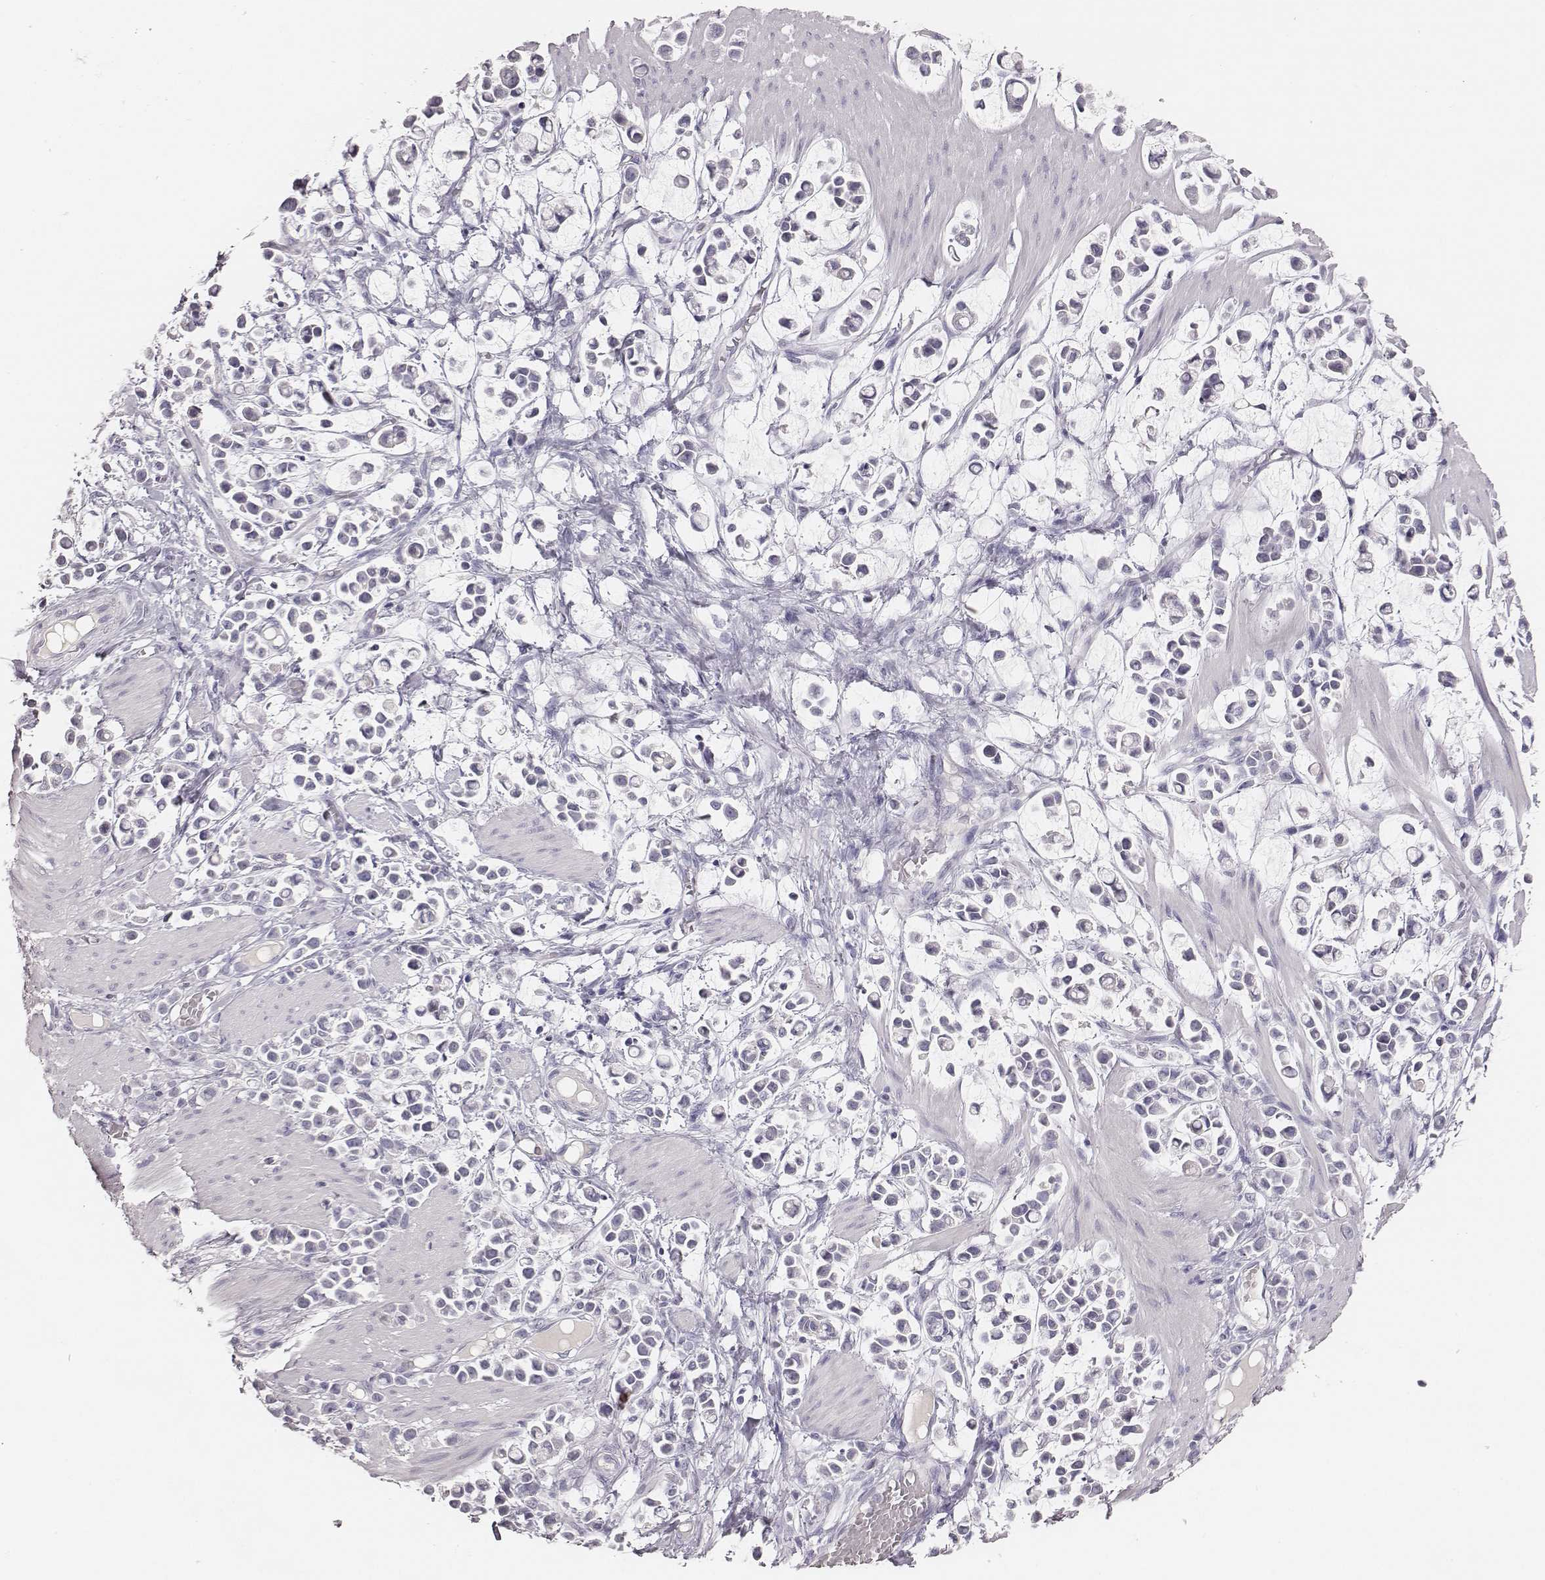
{"staining": {"intensity": "negative", "quantity": "none", "location": "none"}, "tissue": "stomach cancer", "cell_type": "Tumor cells", "image_type": "cancer", "snomed": [{"axis": "morphology", "description": "Adenocarcinoma, NOS"}, {"axis": "topography", "description": "Stomach"}], "caption": "A high-resolution photomicrograph shows immunohistochemistry (IHC) staining of stomach cancer, which shows no significant positivity in tumor cells.", "gene": "MYH6", "patient": {"sex": "male", "age": 82}}